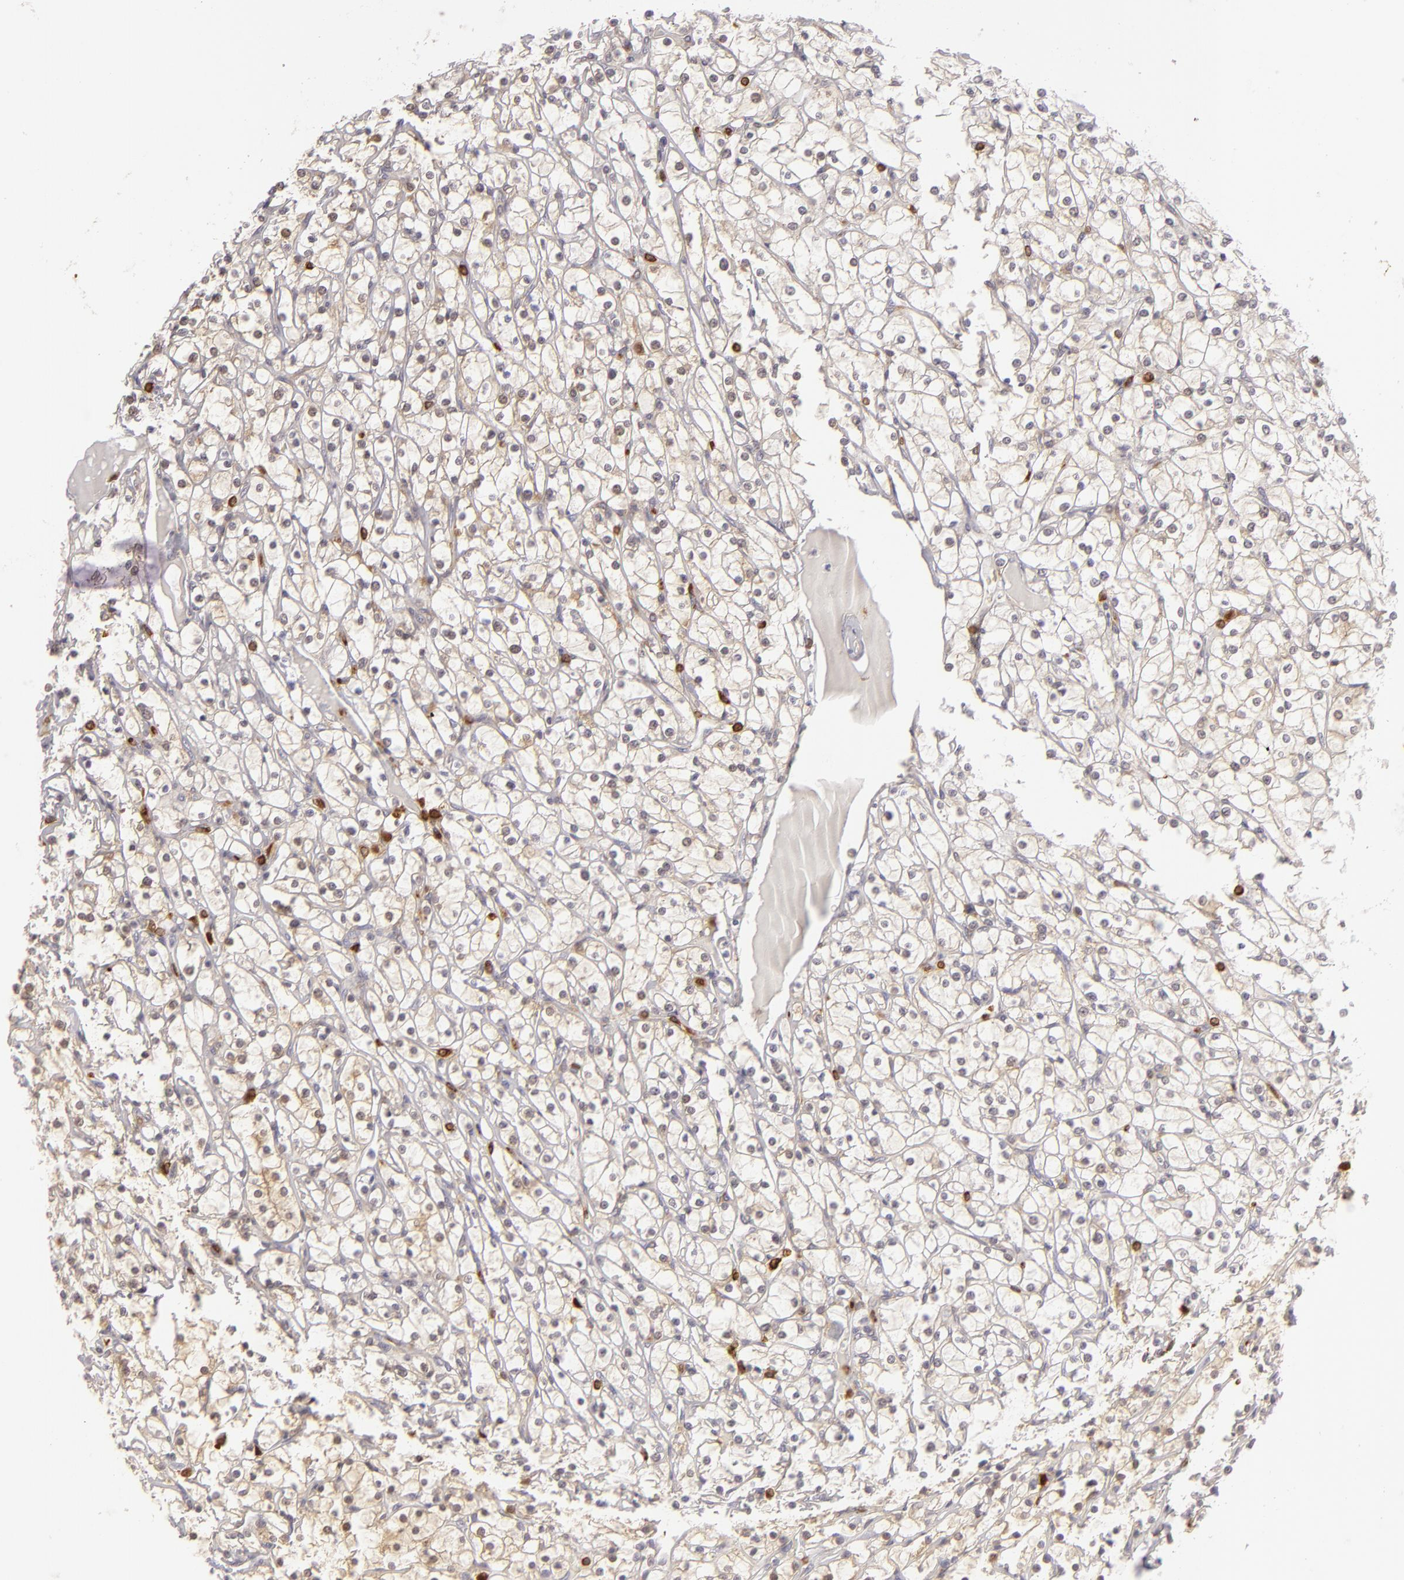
{"staining": {"intensity": "negative", "quantity": "none", "location": "none"}, "tissue": "renal cancer", "cell_type": "Tumor cells", "image_type": "cancer", "snomed": [{"axis": "morphology", "description": "Adenocarcinoma, NOS"}, {"axis": "topography", "description": "Kidney"}], "caption": "A photomicrograph of renal adenocarcinoma stained for a protein reveals no brown staining in tumor cells. Brightfield microscopy of immunohistochemistry stained with DAB (brown) and hematoxylin (blue), captured at high magnification.", "gene": "APOBEC3G", "patient": {"sex": "female", "age": 73}}